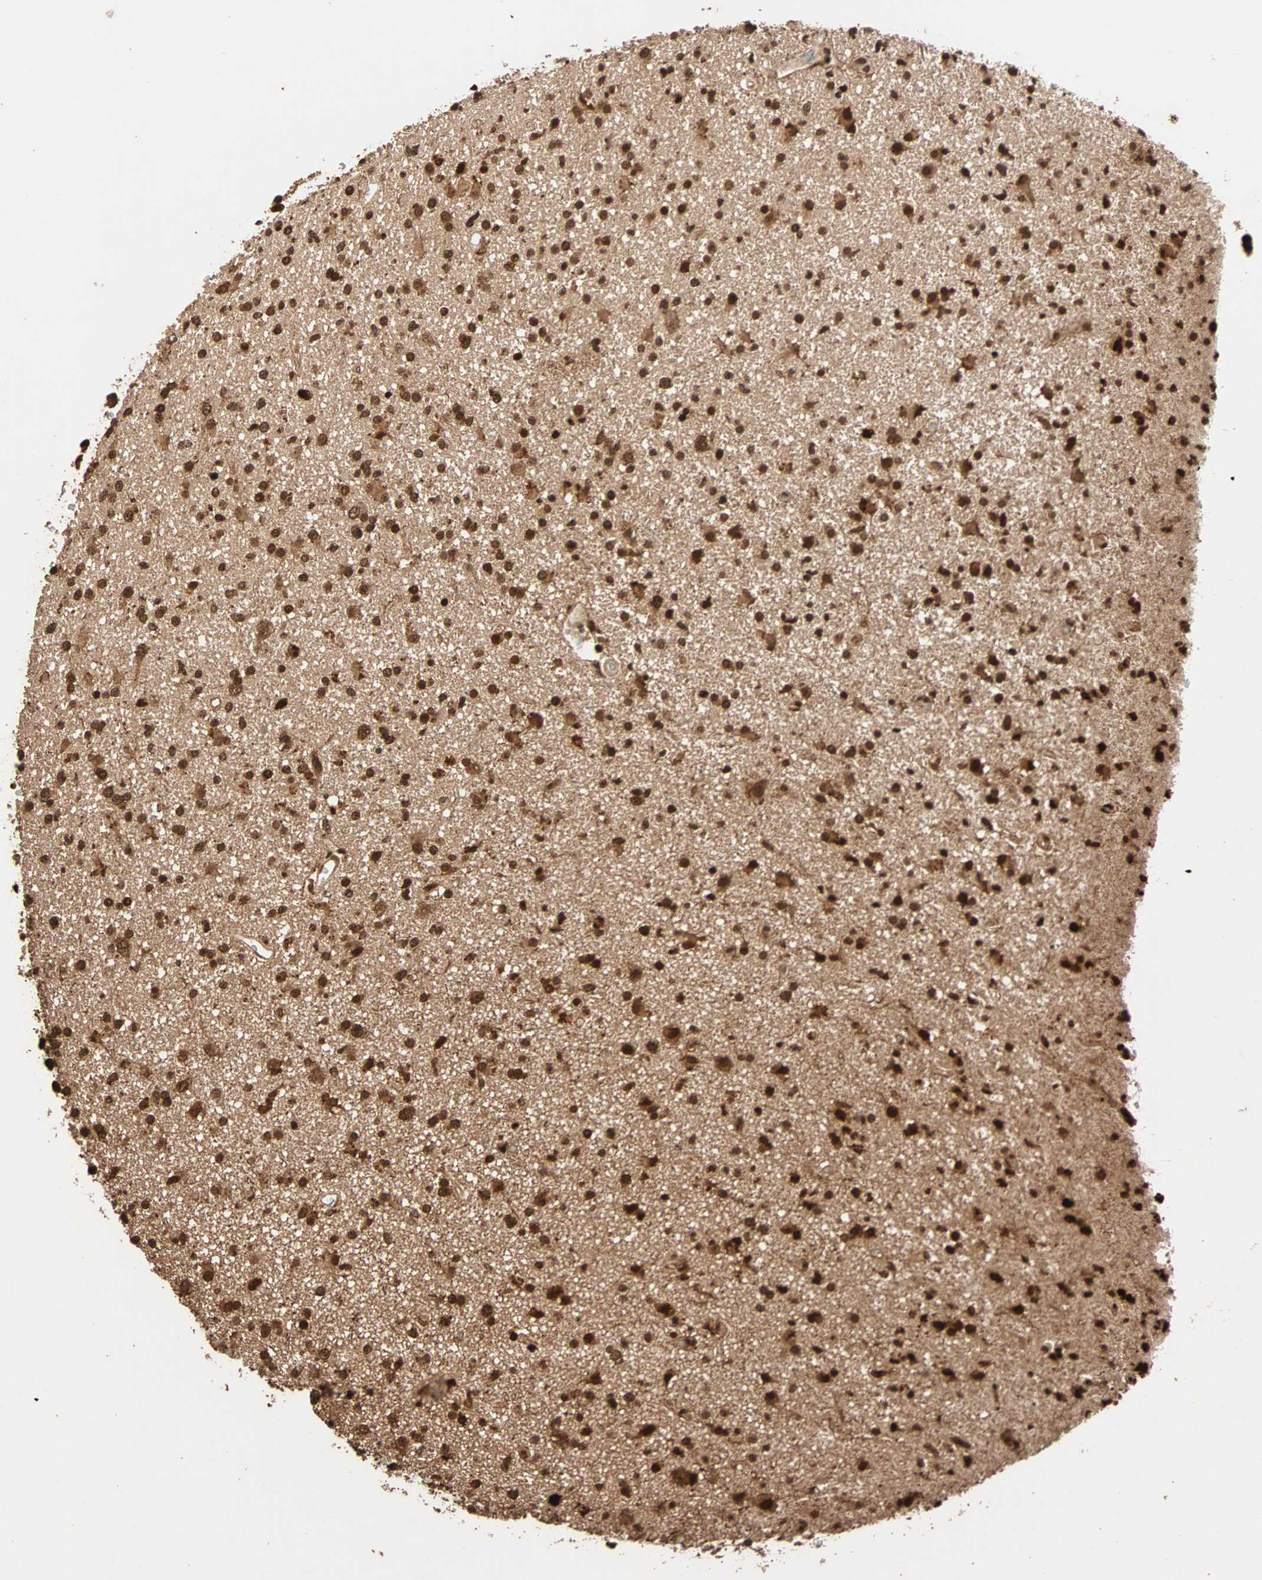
{"staining": {"intensity": "strong", "quantity": ">75%", "location": "nuclear"}, "tissue": "glioma", "cell_type": "Tumor cells", "image_type": "cancer", "snomed": [{"axis": "morphology", "description": "Glioma, malignant, High grade"}, {"axis": "topography", "description": "Brain"}], "caption": "Human glioma stained with a brown dye demonstrates strong nuclear positive staining in about >75% of tumor cells.", "gene": "ALKBH5", "patient": {"sex": "male", "age": 33}}